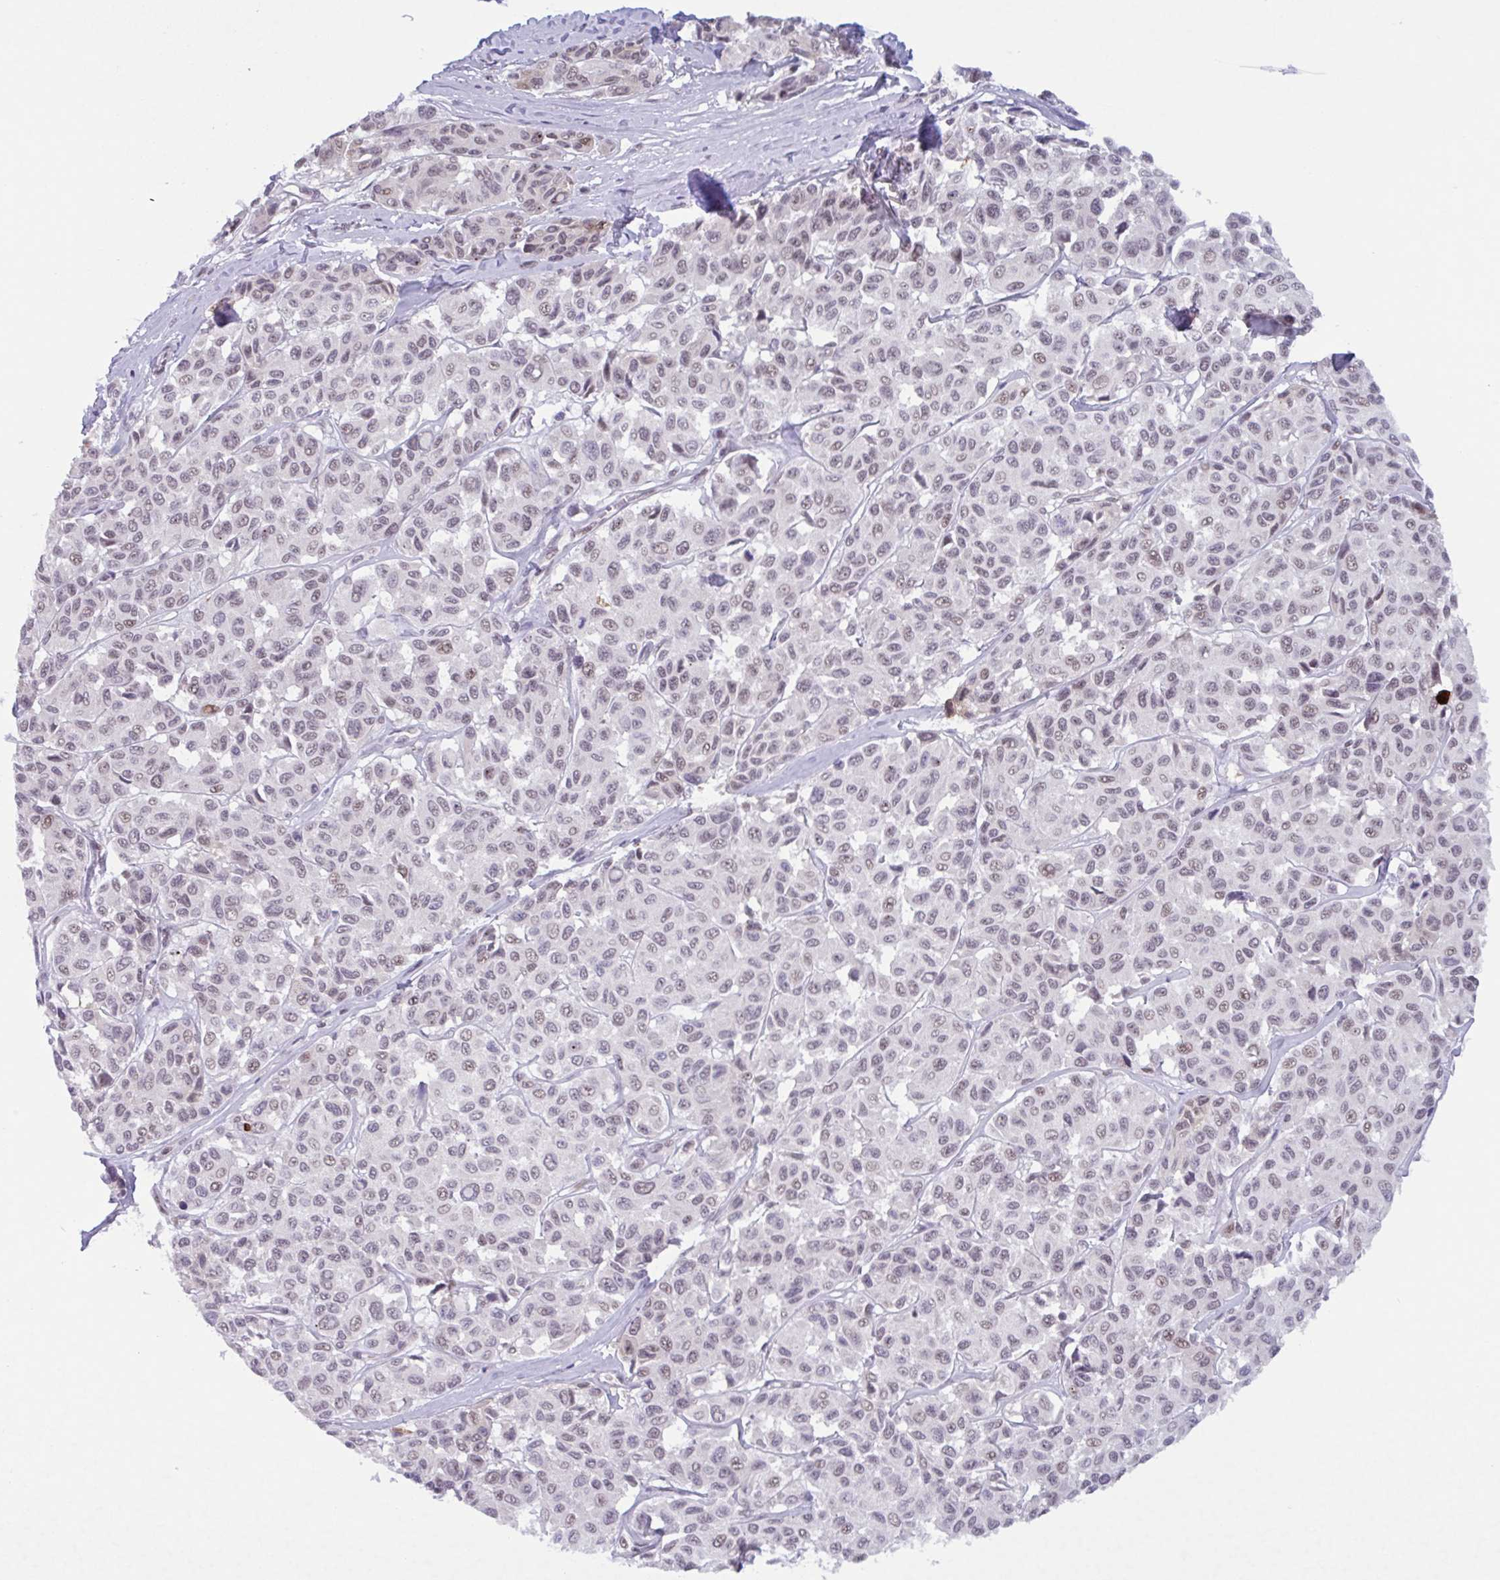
{"staining": {"intensity": "moderate", "quantity": ">75%", "location": "nuclear"}, "tissue": "melanoma", "cell_type": "Tumor cells", "image_type": "cancer", "snomed": [{"axis": "morphology", "description": "Malignant melanoma, NOS"}, {"axis": "topography", "description": "Skin"}], "caption": "The micrograph displays immunohistochemical staining of melanoma. There is moderate nuclear positivity is seen in approximately >75% of tumor cells. The protein is shown in brown color, while the nuclei are stained blue.", "gene": "PLG", "patient": {"sex": "female", "age": 66}}